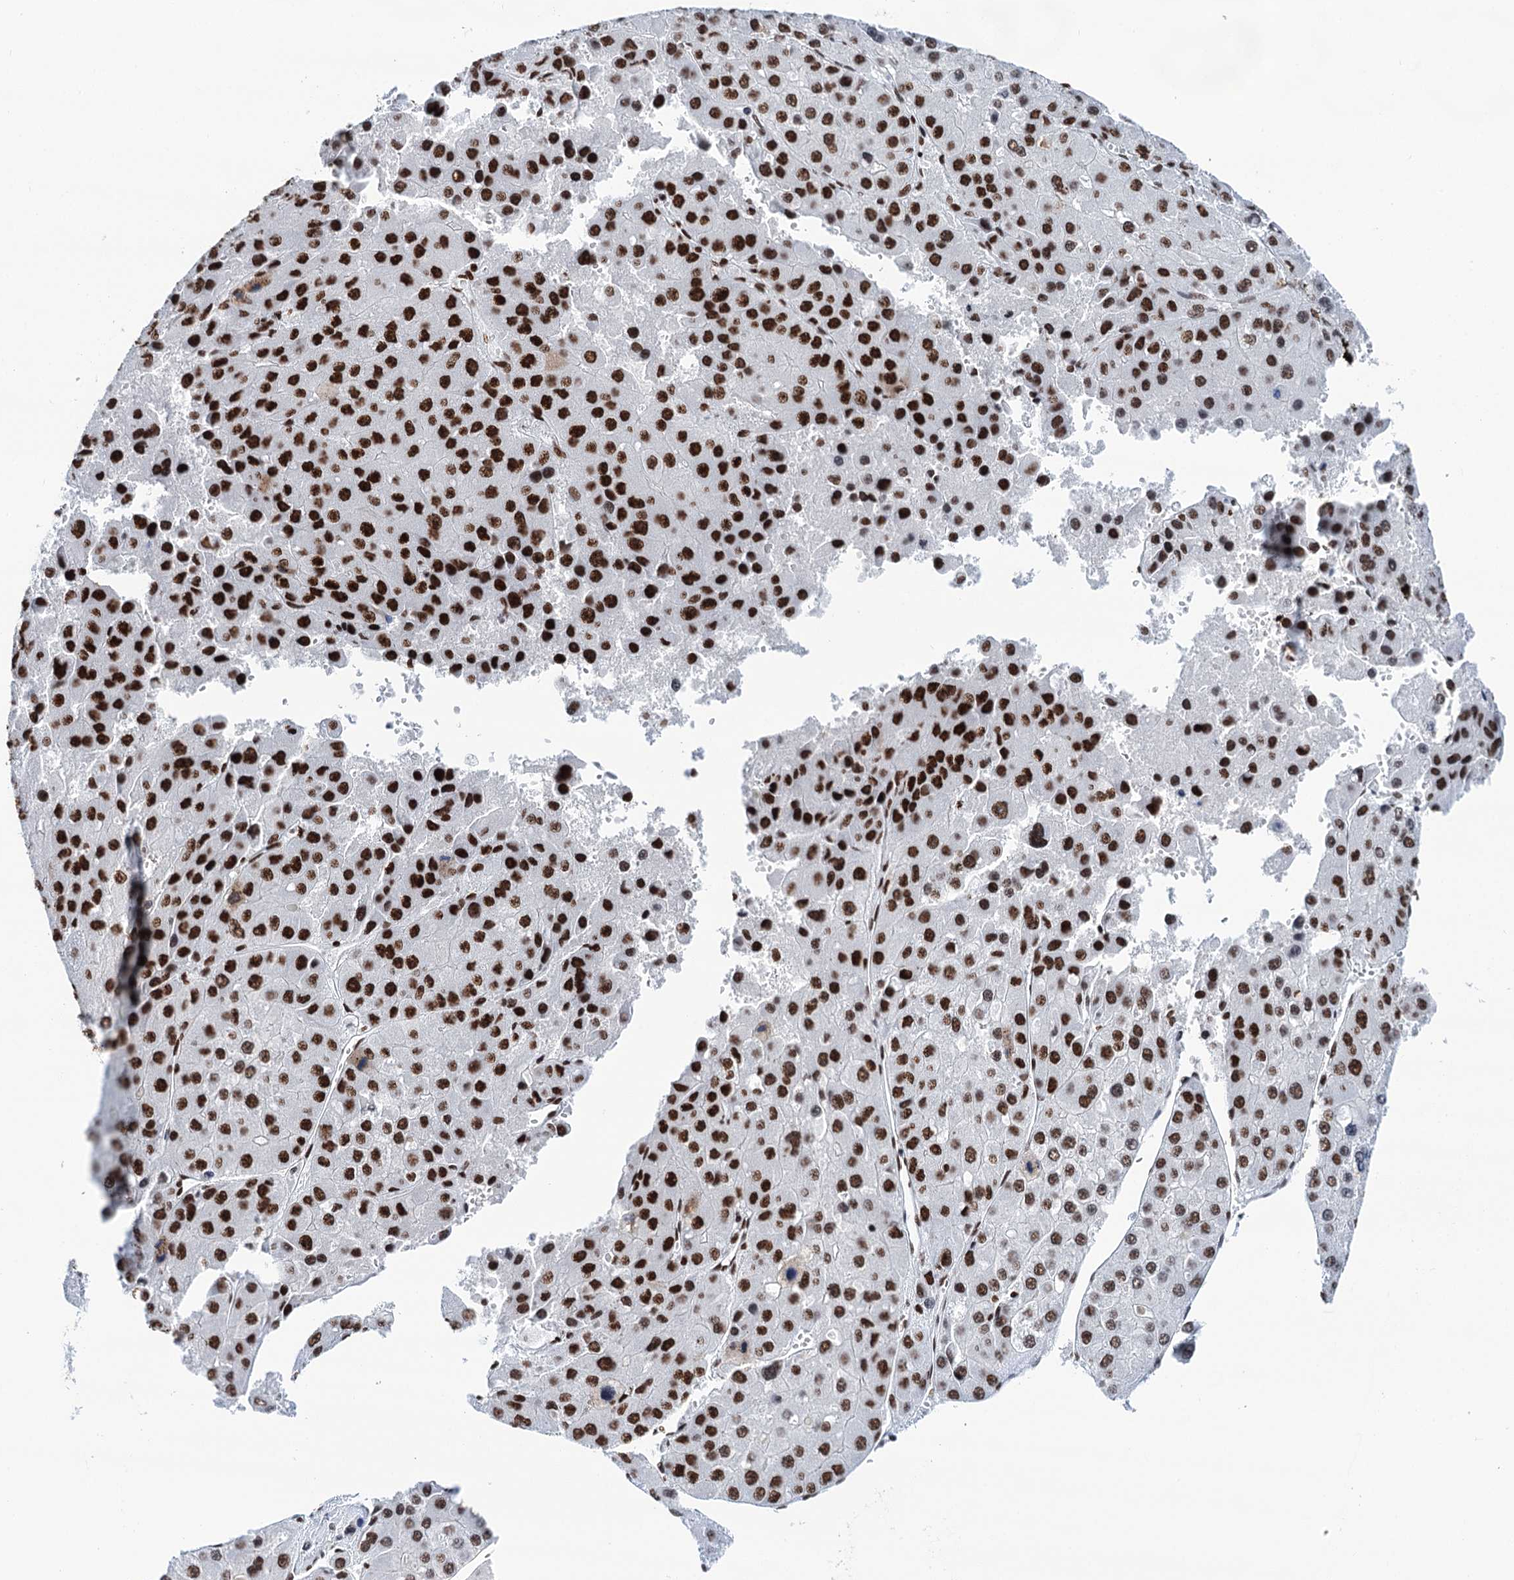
{"staining": {"intensity": "strong", "quantity": ">75%", "location": "nuclear"}, "tissue": "liver cancer", "cell_type": "Tumor cells", "image_type": "cancer", "snomed": [{"axis": "morphology", "description": "Carcinoma, Hepatocellular, NOS"}, {"axis": "topography", "description": "Liver"}], "caption": "Immunohistochemistry (IHC) staining of liver cancer, which exhibits high levels of strong nuclear staining in approximately >75% of tumor cells indicating strong nuclear protein staining. The staining was performed using DAB (brown) for protein detection and nuclei were counterstained in hematoxylin (blue).", "gene": "MATR3", "patient": {"sex": "female", "age": 73}}